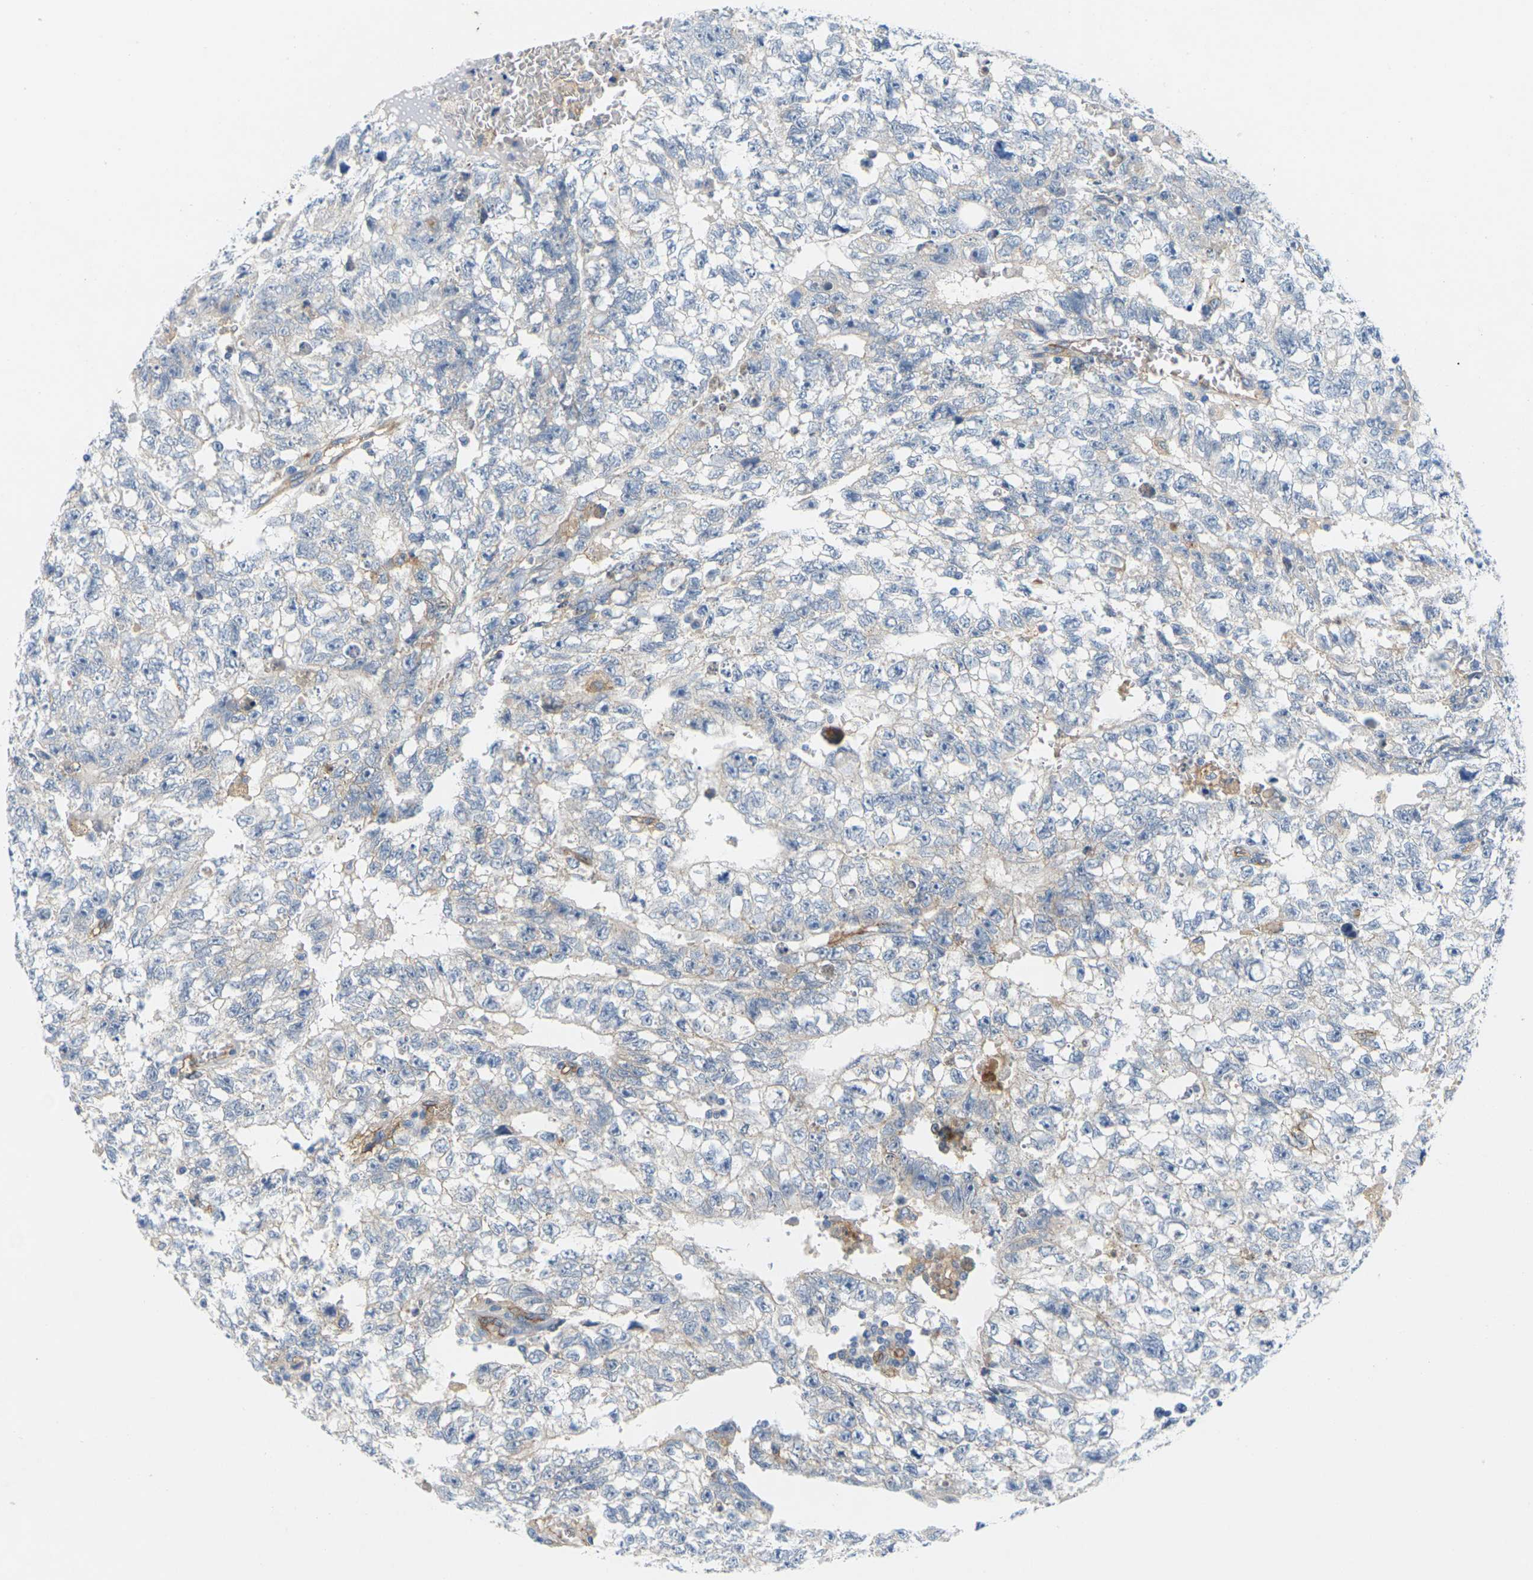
{"staining": {"intensity": "negative", "quantity": "none", "location": "none"}, "tissue": "testis cancer", "cell_type": "Tumor cells", "image_type": "cancer", "snomed": [{"axis": "morphology", "description": "Seminoma, NOS"}, {"axis": "morphology", "description": "Carcinoma, Embryonal, NOS"}, {"axis": "topography", "description": "Testis"}], "caption": "This is a micrograph of immunohistochemistry (IHC) staining of testis cancer, which shows no expression in tumor cells. Brightfield microscopy of IHC stained with DAB (brown) and hematoxylin (blue), captured at high magnification.", "gene": "ITGA5", "patient": {"sex": "male", "age": 38}}